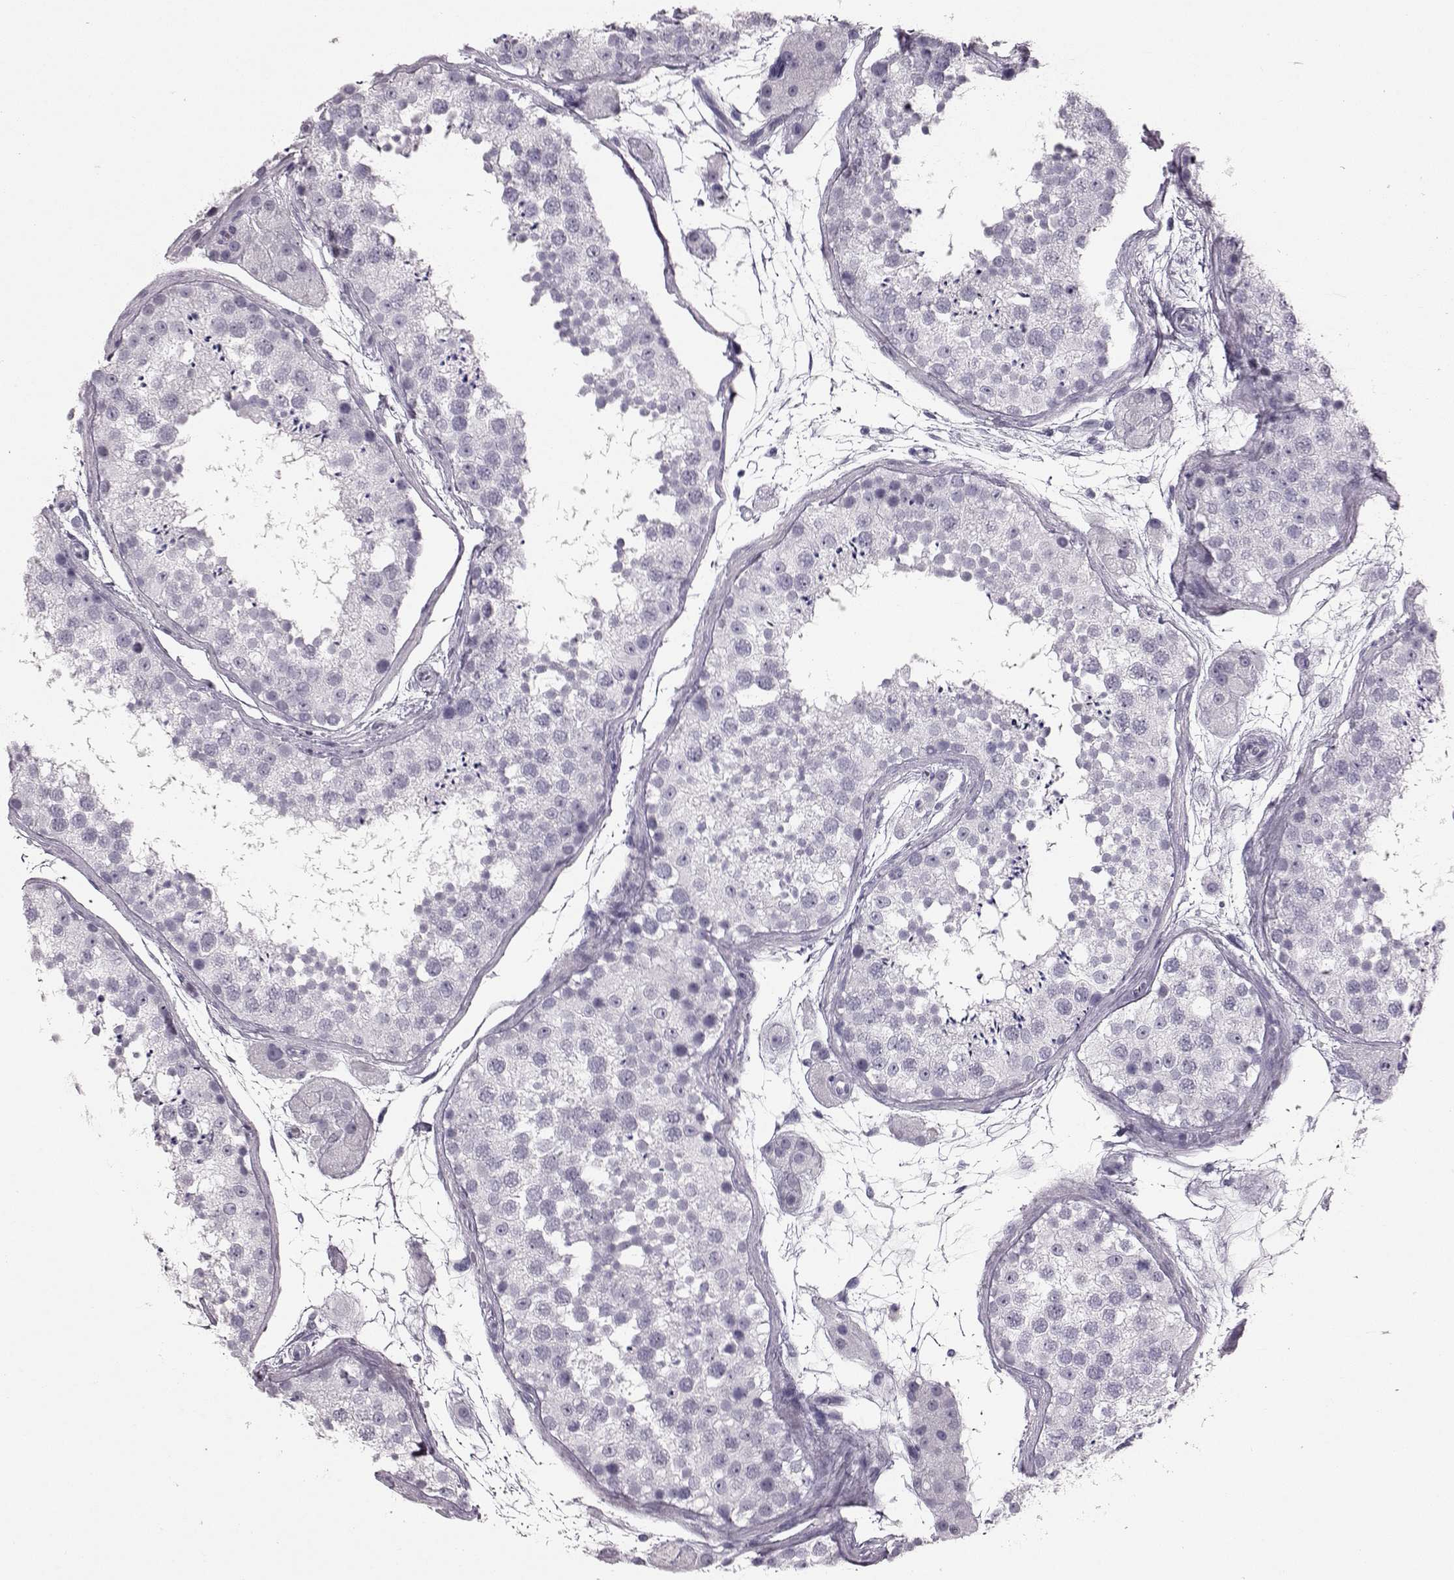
{"staining": {"intensity": "negative", "quantity": "none", "location": "none"}, "tissue": "testis", "cell_type": "Cells in seminiferous ducts", "image_type": "normal", "snomed": [{"axis": "morphology", "description": "Normal tissue, NOS"}, {"axis": "topography", "description": "Testis"}], "caption": "The photomicrograph reveals no significant expression in cells in seminiferous ducts of testis. (DAB (3,3'-diaminobenzidine) immunohistochemistry (IHC), high magnification).", "gene": "AIPL1", "patient": {"sex": "male", "age": 41}}